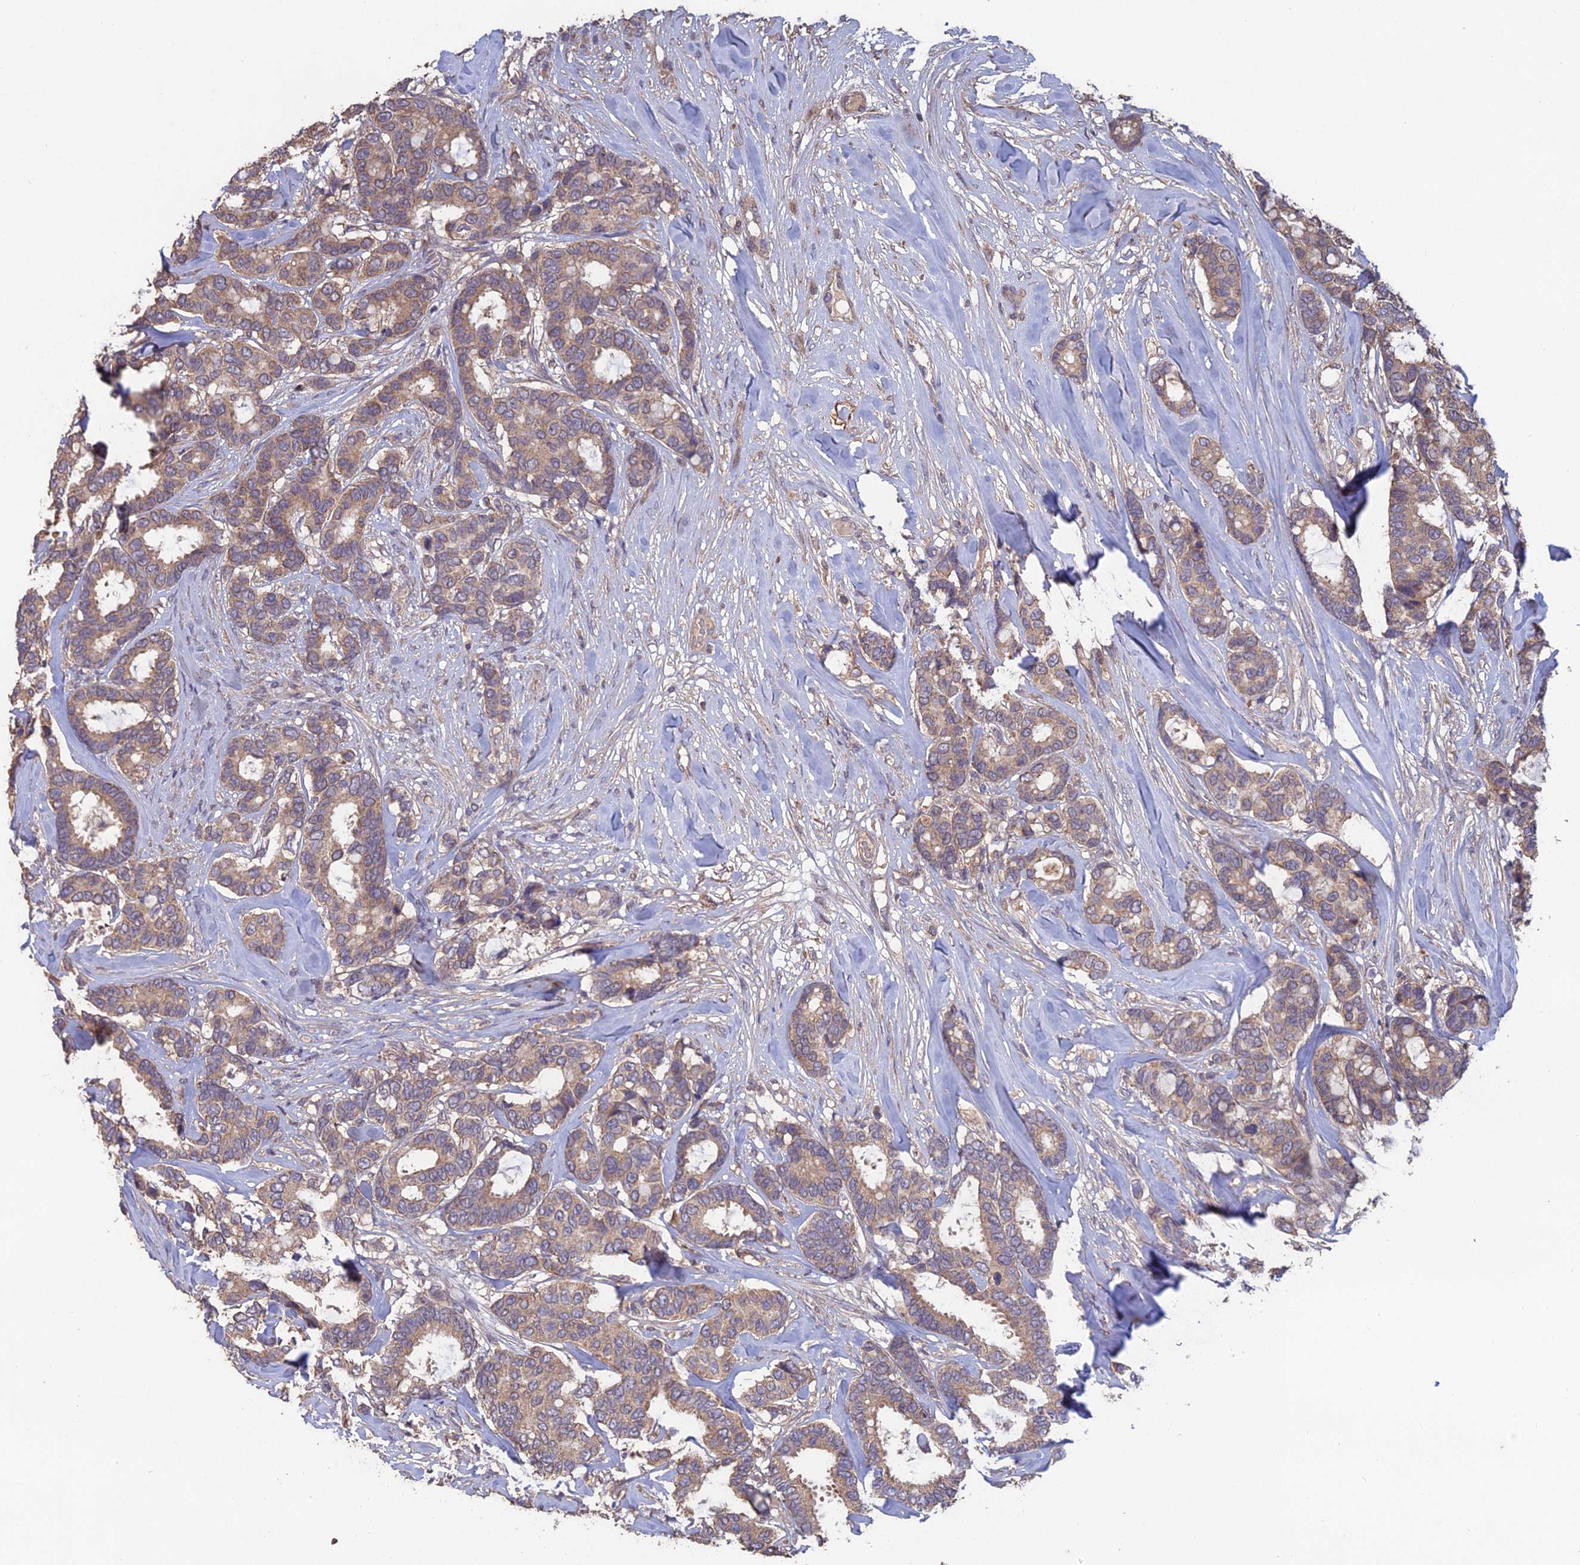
{"staining": {"intensity": "moderate", "quantity": ">75%", "location": "cytoplasmic/membranous"}, "tissue": "breast cancer", "cell_type": "Tumor cells", "image_type": "cancer", "snomed": [{"axis": "morphology", "description": "Duct carcinoma"}, {"axis": "topography", "description": "Breast"}], "caption": "An image of human breast cancer stained for a protein reveals moderate cytoplasmic/membranous brown staining in tumor cells.", "gene": "SHISA5", "patient": {"sex": "female", "age": 87}}